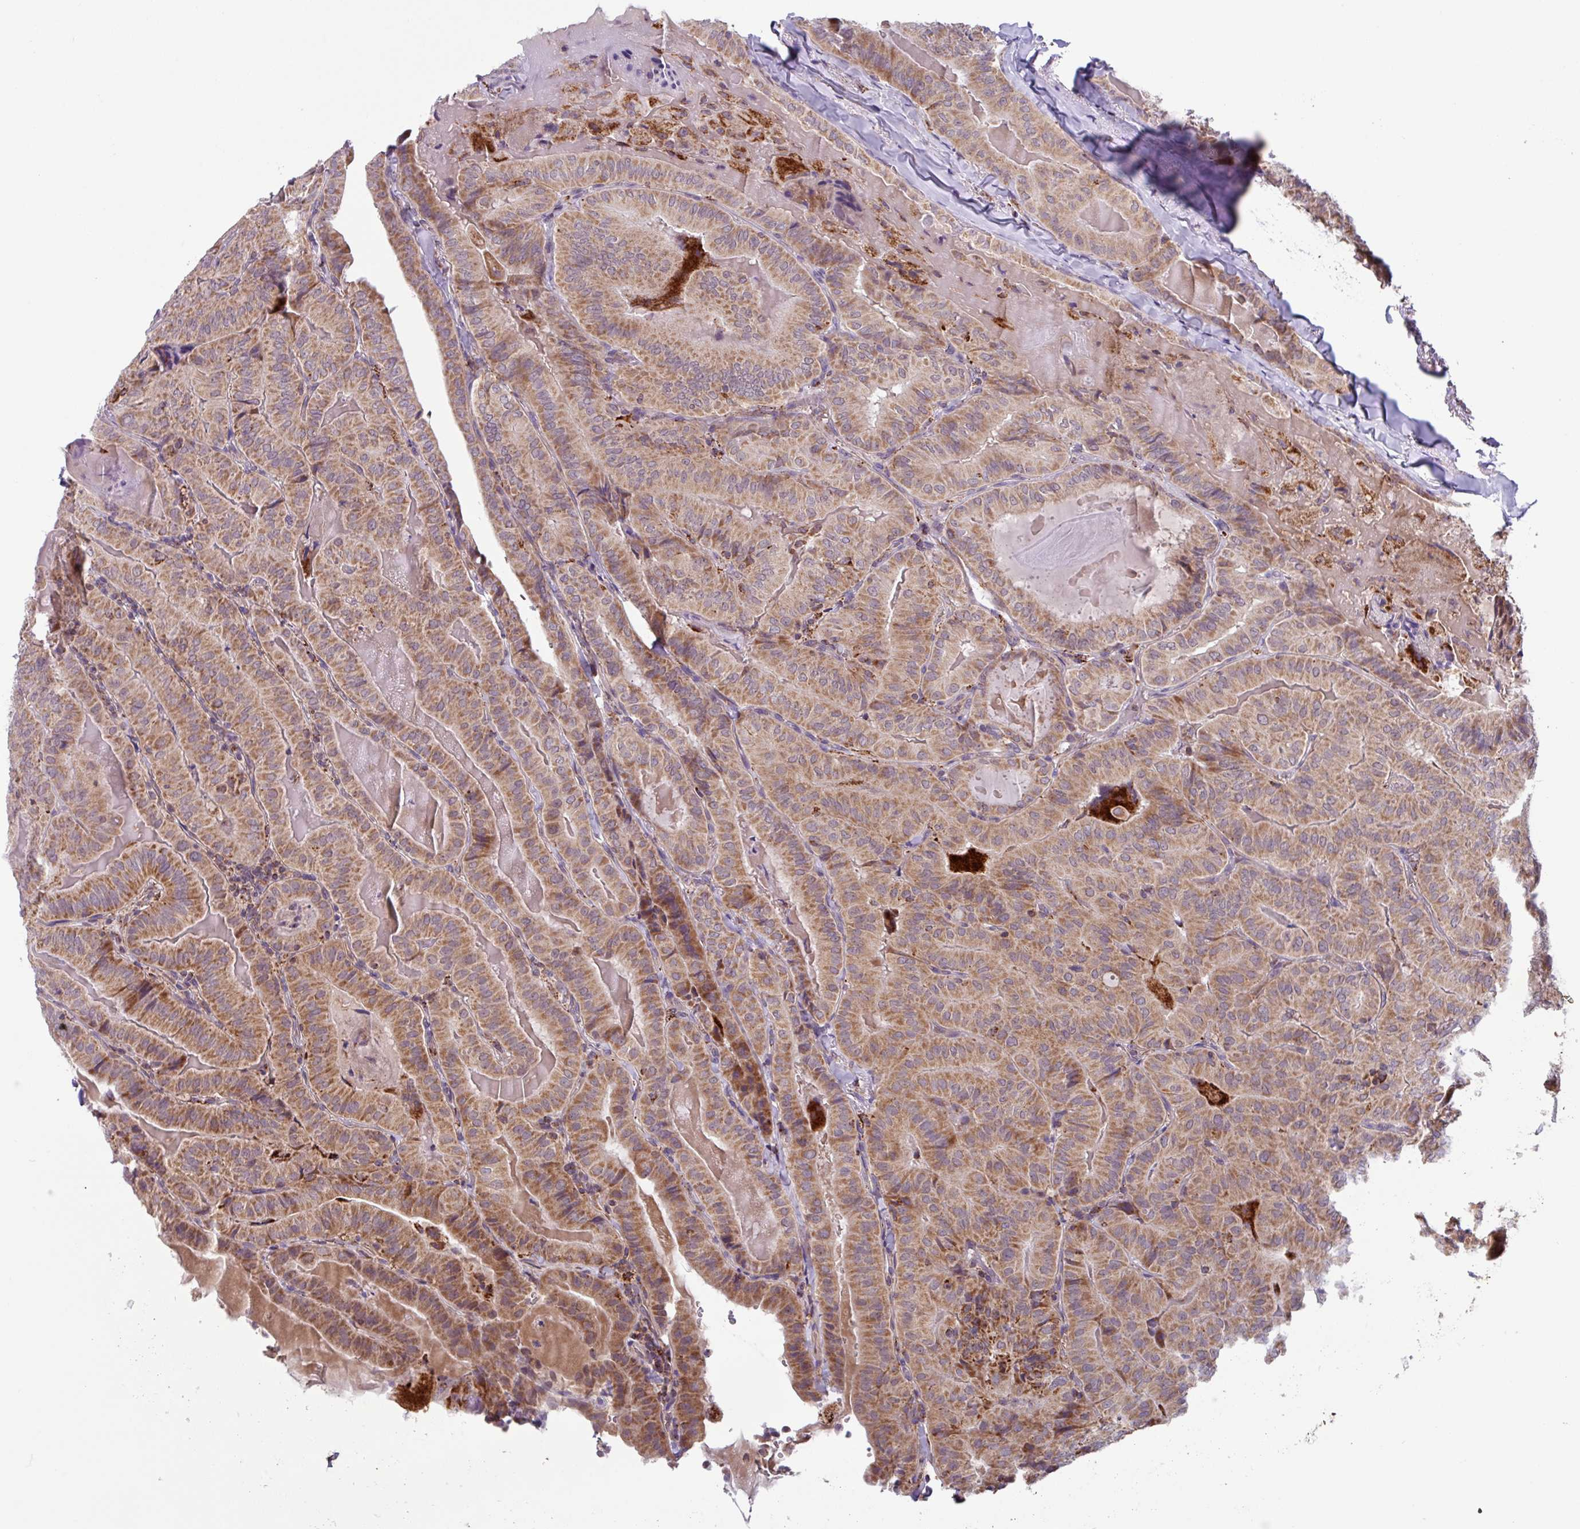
{"staining": {"intensity": "moderate", "quantity": ">75%", "location": "cytoplasmic/membranous"}, "tissue": "thyroid cancer", "cell_type": "Tumor cells", "image_type": "cancer", "snomed": [{"axis": "morphology", "description": "Papillary adenocarcinoma, NOS"}, {"axis": "topography", "description": "Thyroid gland"}], "caption": "The photomicrograph shows staining of thyroid cancer (papillary adenocarcinoma), revealing moderate cytoplasmic/membranous protein expression (brown color) within tumor cells.", "gene": "AKIRIN1", "patient": {"sex": "female", "age": 68}}